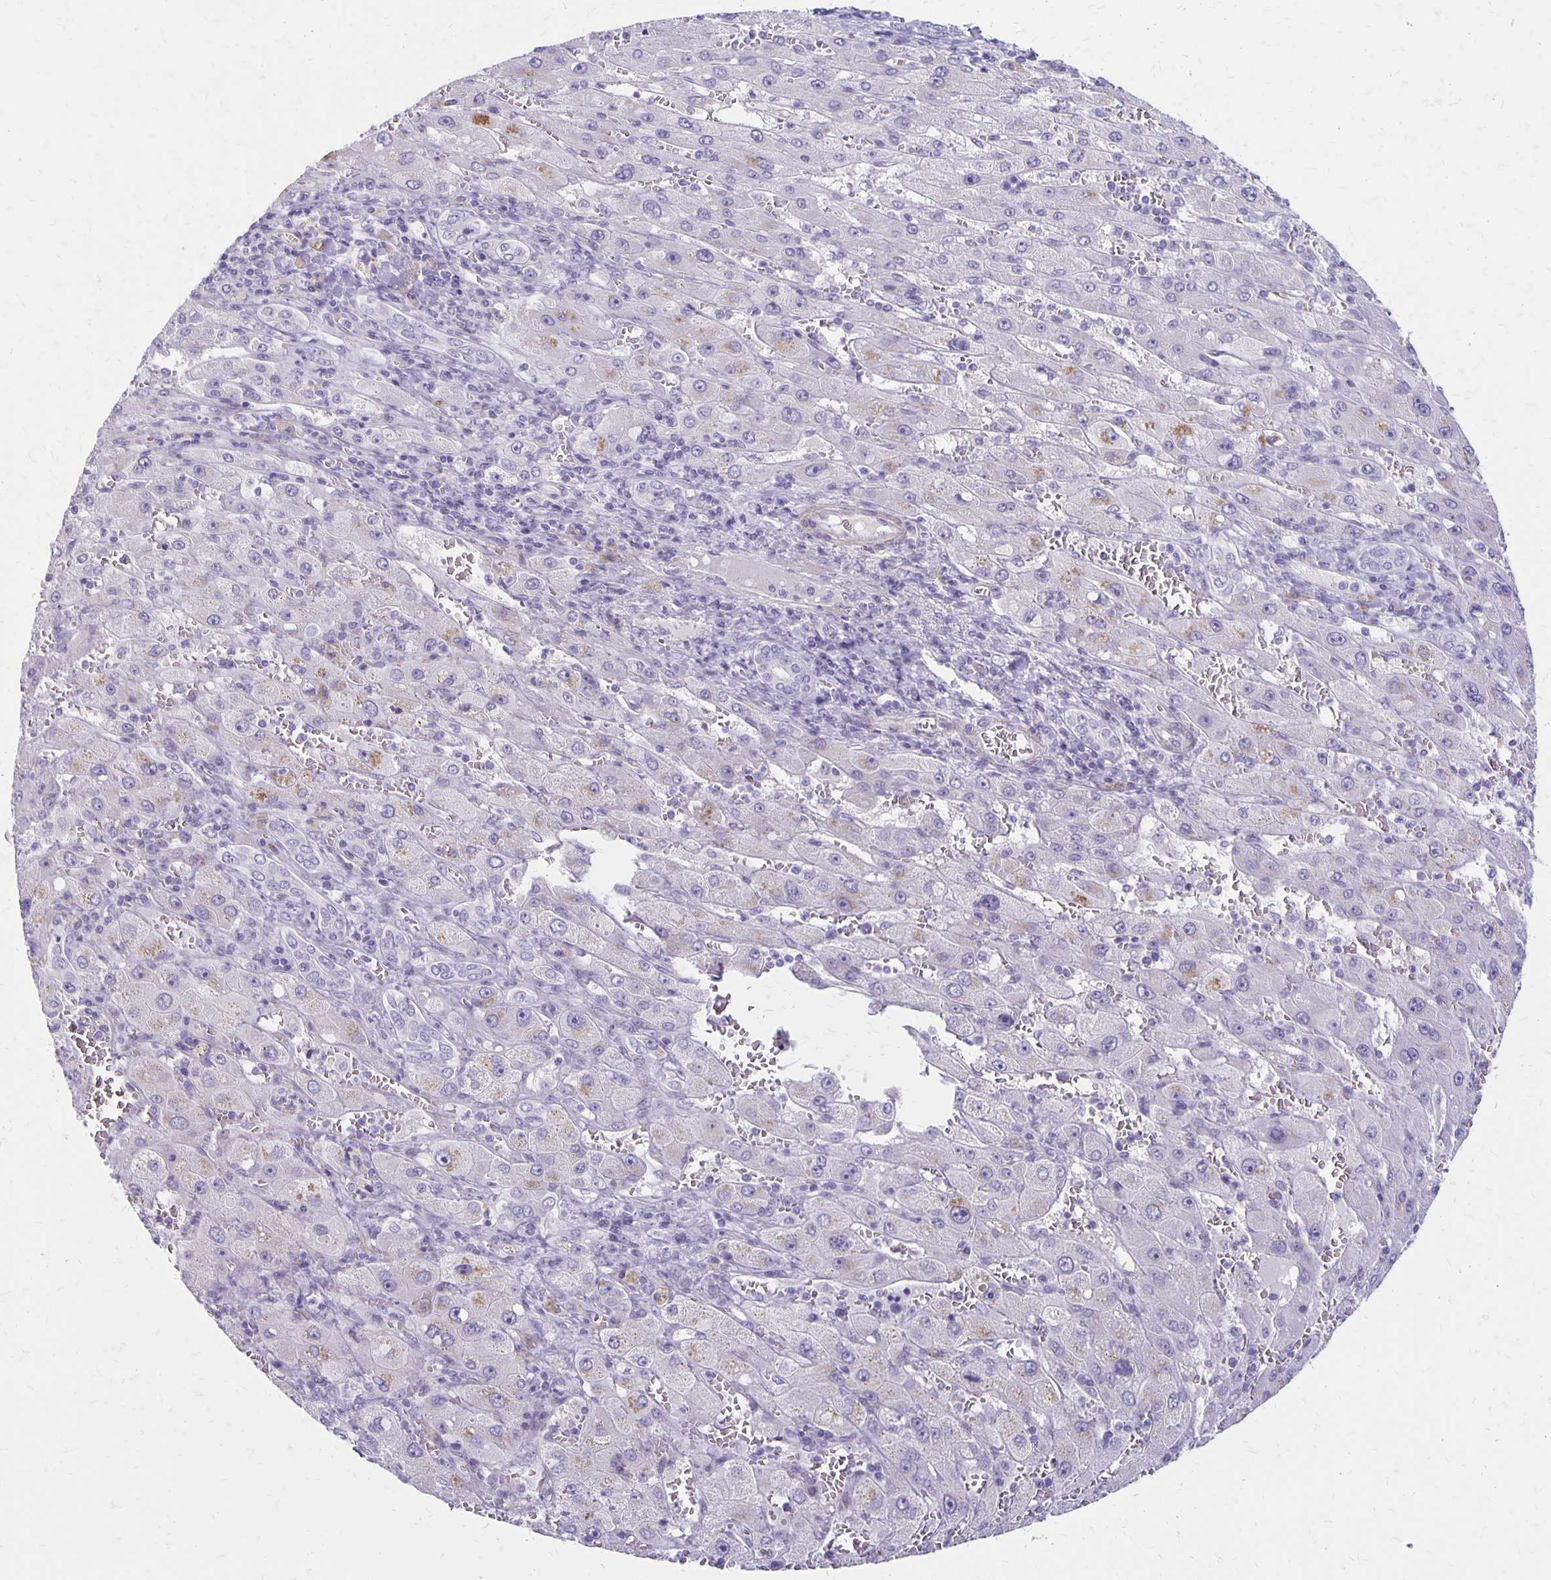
{"staining": {"intensity": "negative", "quantity": "none", "location": "none"}, "tissue": "liver cancer", "cell_type": "Tumor cells", "image_type": "cancer", "snomed": [{"axis": "morphology", "description": "Carcinoma, Hepatocellular, NOS"}, {"axis": "topography", "description": "Liver"}], "caption": "Immunohistochemistry (IHC) of liver cancer (hepatocellular carcinoma) reveals no staining in tumor cells. (IHC, brightfield microscopy, high magnification).", "gene": "HOMER1", "patient": {"sex": "female", "age": 73}}